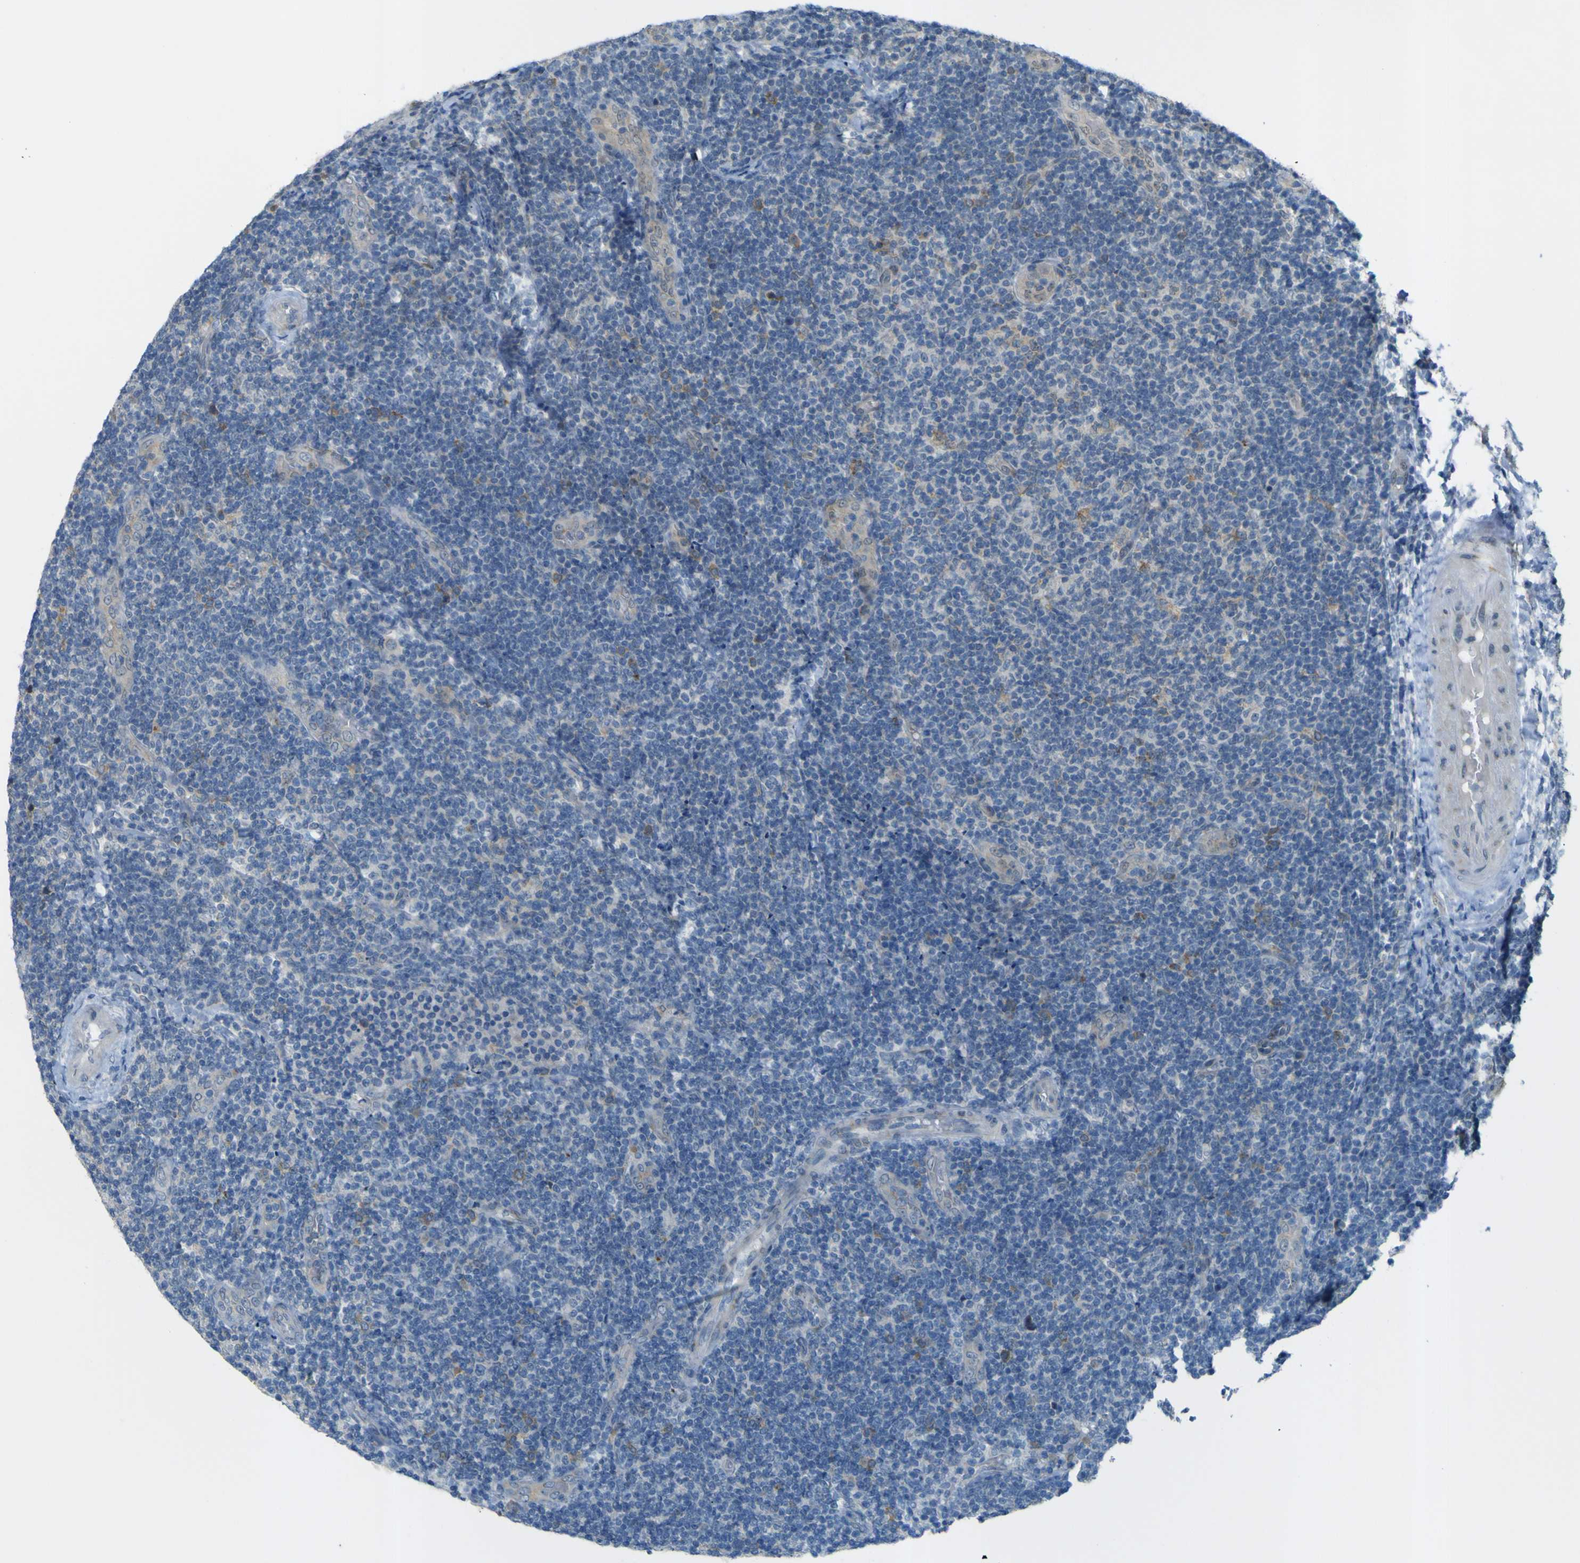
{"staining": {"intensity": "negative", "quantity": "none", "location": "none"}, "tissue": "lymphoma", "cell_type": "Tumor cells", "image_type": "cancer", "snomed": [{"axis": "morphology", "description": "Malignant lymphoma, non-Hodgkin's type, Low grade"}, {"axis": "topography", "description": "Lymph node"}], "caption": "Tumor cells show no significant staining in lymphoma.", "gene": "IGF2R", "patient": {"sex": "male", "age": 83}}